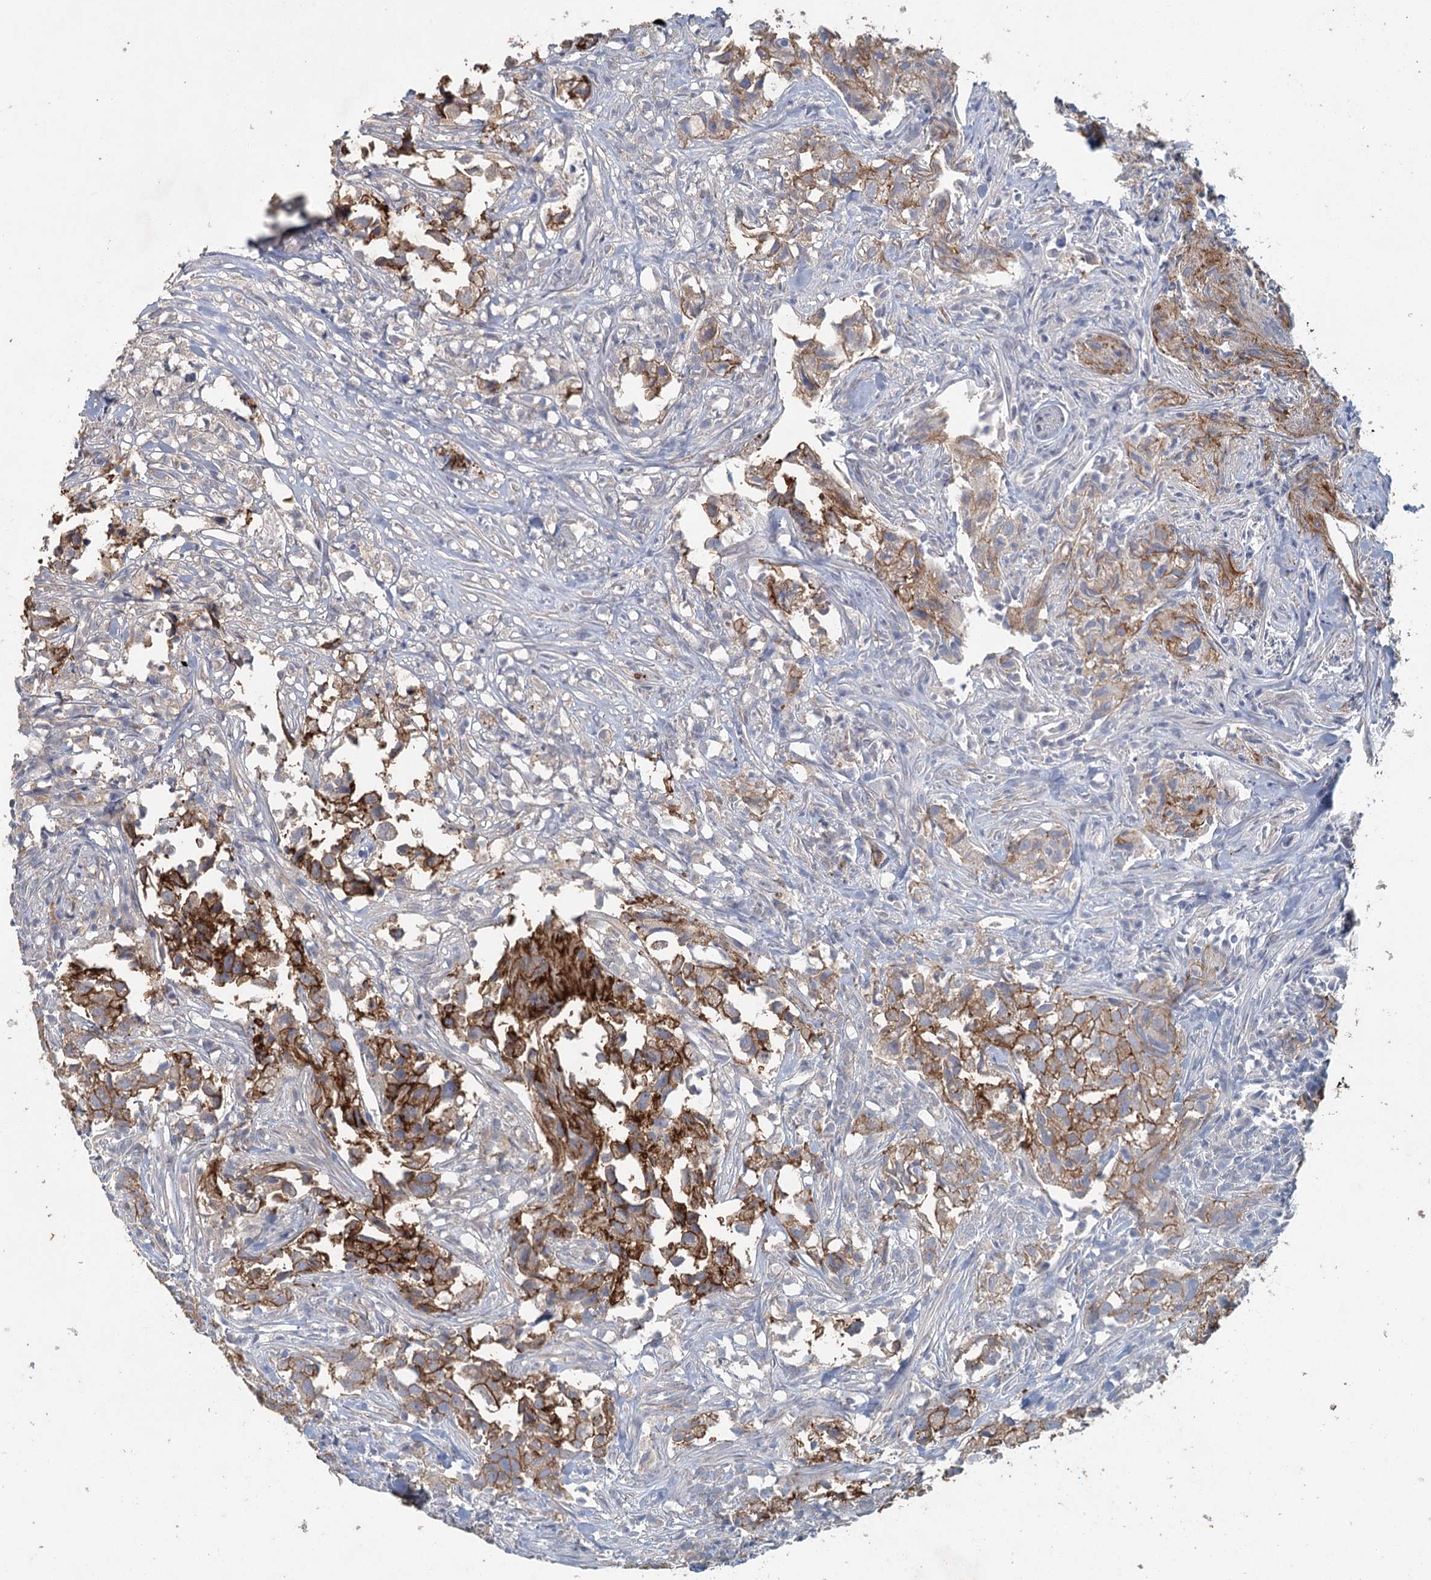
{"staining": {"intensity": "strong", "quantity": "25%-75%", "location": "cytoplasmic/membranous"}, "tissue": "urothelial cancer", "cell_type": "Tumor cells", "image_type": "cancer", "snomed": [{"axis": "morphology", "description": "Urothelial carcinoma, High grade"}, {"axis": "topography", "description": "Urinary bladder"}], "caption": "High-grade urothelial carcinoma stained with a brown dye exhibits strong cytoplasmic/membranous positive positivity in approximately 25%-75% of tumor cells.", "gene": "ADK", "patient": {"sex": "female", "age": 75}}